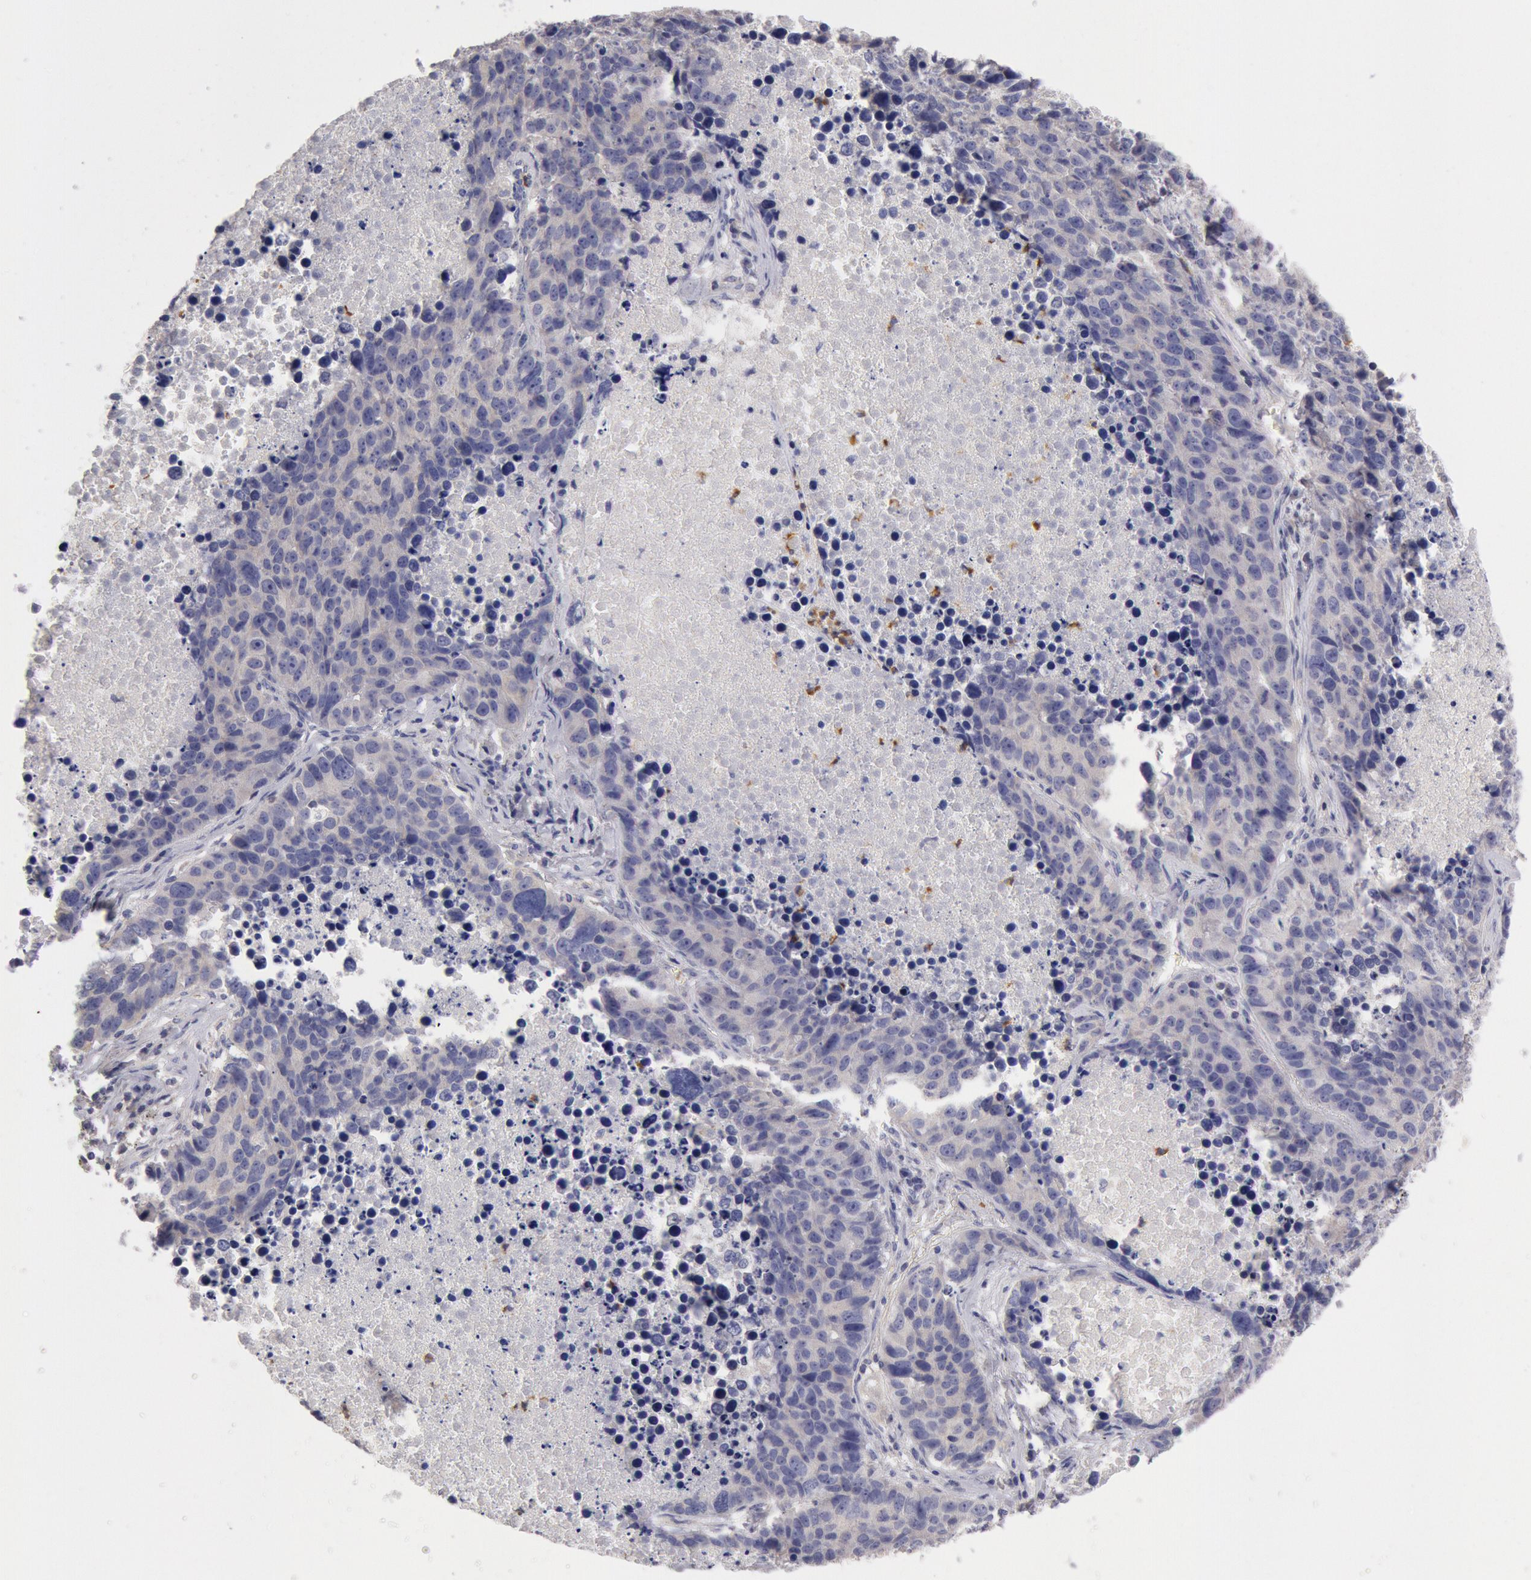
{"staining": {"intensity": "weak", "quantity": "25%-75%", "location": "cytoplasmic/membranous"}, "tissue": "lung cancer", "cell_type": "Tumor cells", "image_type": "cancer", "snomed": [{"axis": "morphology", "description": "Carcinoid, malignant, NOS"}, {"axis": "topography", "description": "Lung"}], "caption": "This is a photomicrograph of IHC staining of lung cancer, which shows weak staining in the cytoplasmic/membranous of tumor cells.", "gene": "TMED8", "patient": {"sex": "male", "age": 60}}